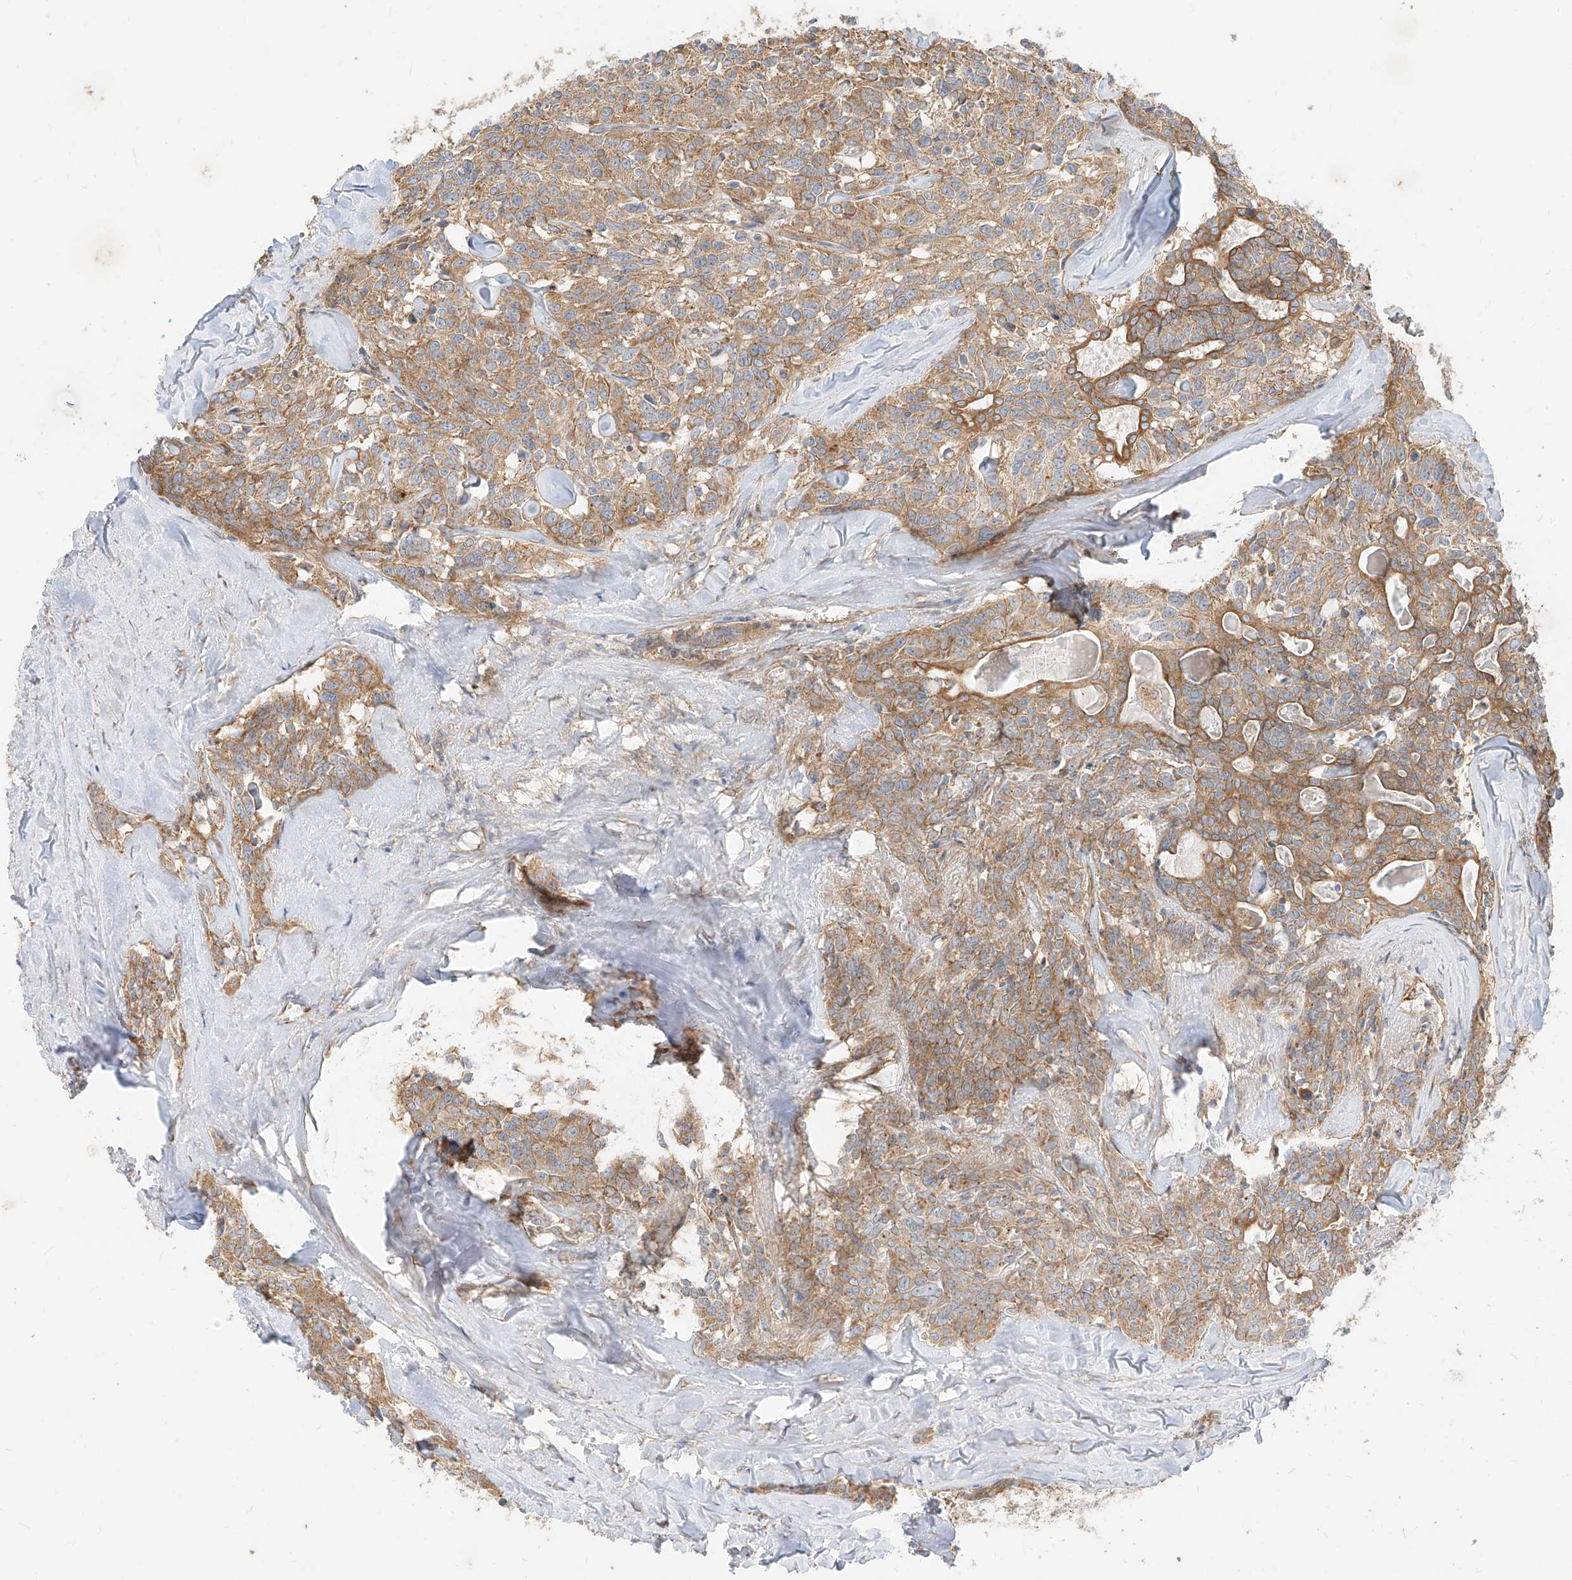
{"staining": {"intensity": "moderate", "quantity": ">75%", "location": "cytoplasmic/membranous"}, "tissue": "carcinoid", "cell_type": "Tumor cells", "image_type": "cancer", "snomed": [{"axis": "morphology", "description": "Carcinoid, malignant, NOS"}, {"axis": "topography", "description": "Lung"}], "caption": "Moderate cytoplasmic/membranous protein staining is identified in approximately >75% of tumor cells in carcinoid. The staining was performed using DAB to visualize the protein expression in brown, while the nuclei were stained in blue with hematoxylin (Magnification: 20x).", "gene": "PLCL1", "patient": {"sex": "female", "age": 46}}